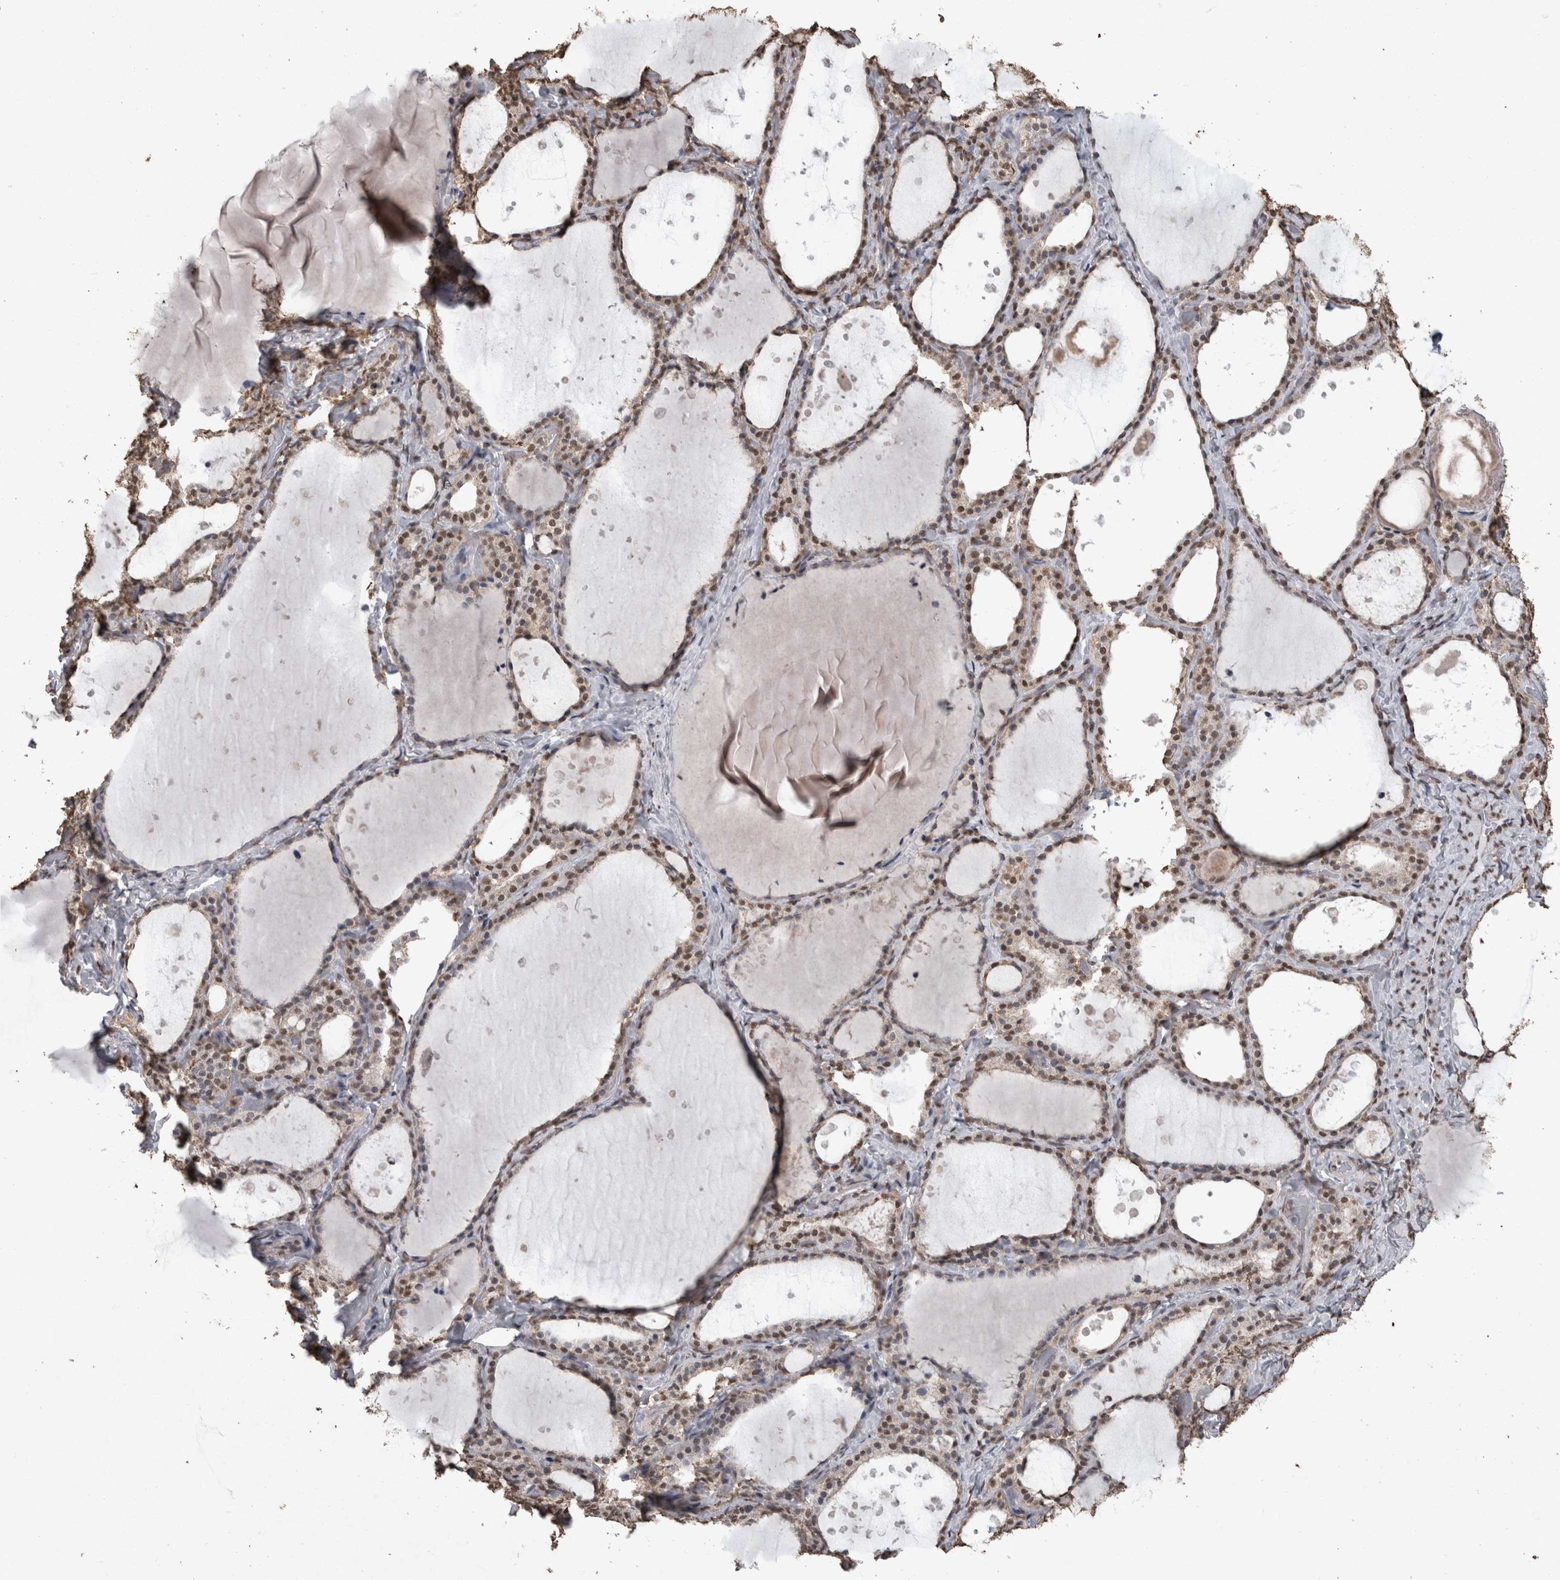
{"staining": {"intensity": "weak", "quantity": "25%-75%", "location": "nuclear"}, "tissue": "thyroid gland", "cell_type": "Glandular cells", "image_type": "normal", "snomed": [{"axis": "morphology", "description": "Normal tissue, NOS"}, {"axis": "topography", "description": "Thyroid gland"}], "caption": "Brown immunohistochemical staining in unremarkable thyroid gland exhibits weak nuclear positivity in about 25%-75% of glandular cells. The staining was performed using DAB (3,3'-diaminobenzidine), with brown indicating positive protein expression. Nuclei are stained blue with hematoxylin.", "gene": "SMAD7", "patient": {"sex": "female", "age": 44}}